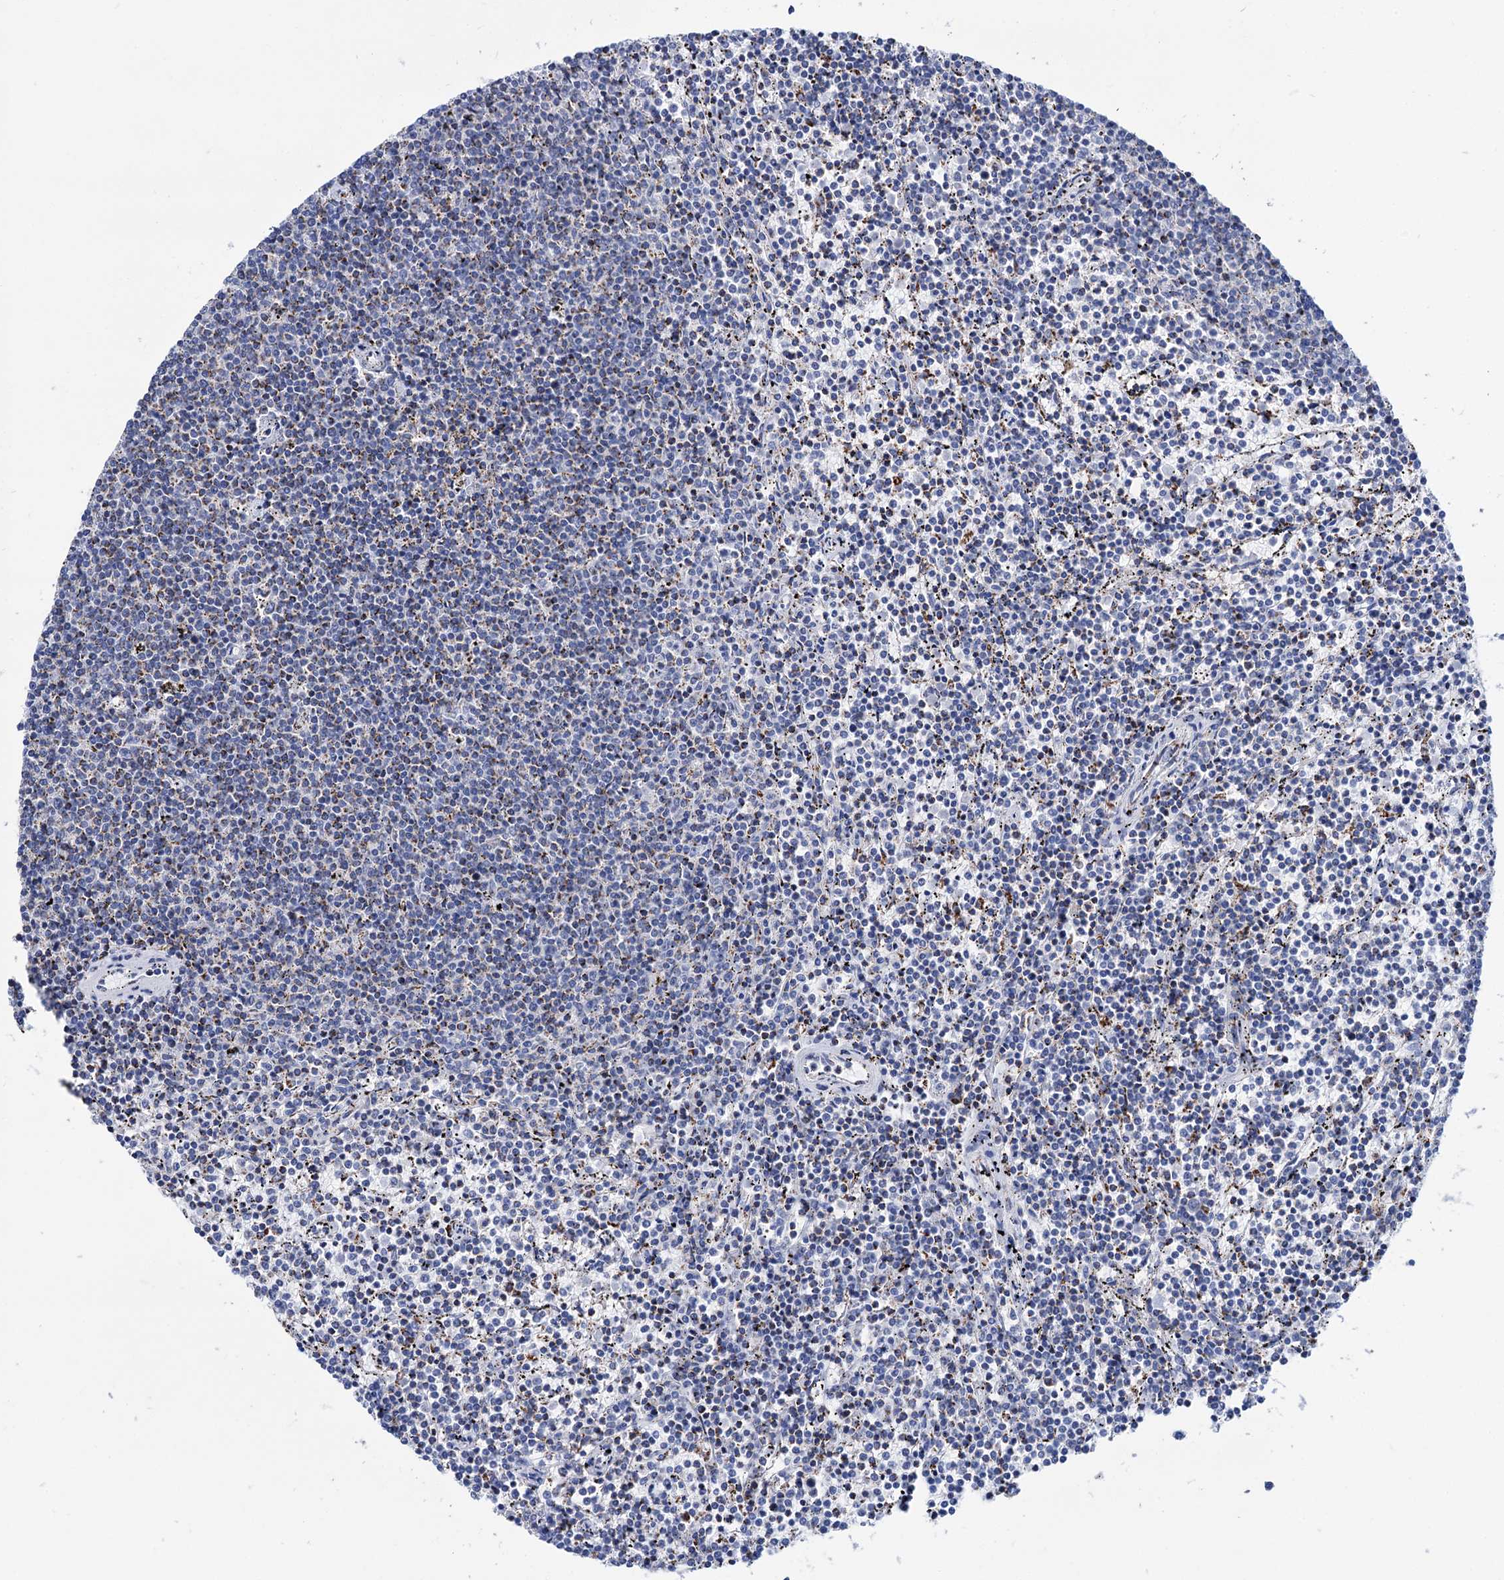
{"staining": {"intensity": "moderate", "quantity": "<25%", "location": "cytoplasmic/membranous"}, "tissue": "lymphoma", "cell_type": "Tumor cells", "image_type": "cancer", "snomed": [{"axis": "morphology", "description": "Malignant lymphoma, non-Hodgkin's type, Low grade"}, {"axis": "topography", "description": "Spleen"}], "caption": "A micrograph of malignant lymphoma, non-Hodgkin's type (low-grade) stained for a protein exhibits moderate cytoplasmic/membranous brown staining in tumor cells. The protein of interest is stained brown, and the nuclei are stained in blue (DAB IHC with brightfield microscopy, high magnification).", "gene": "UBASH3B", "patient": {"sex": "female", "age": 50}}